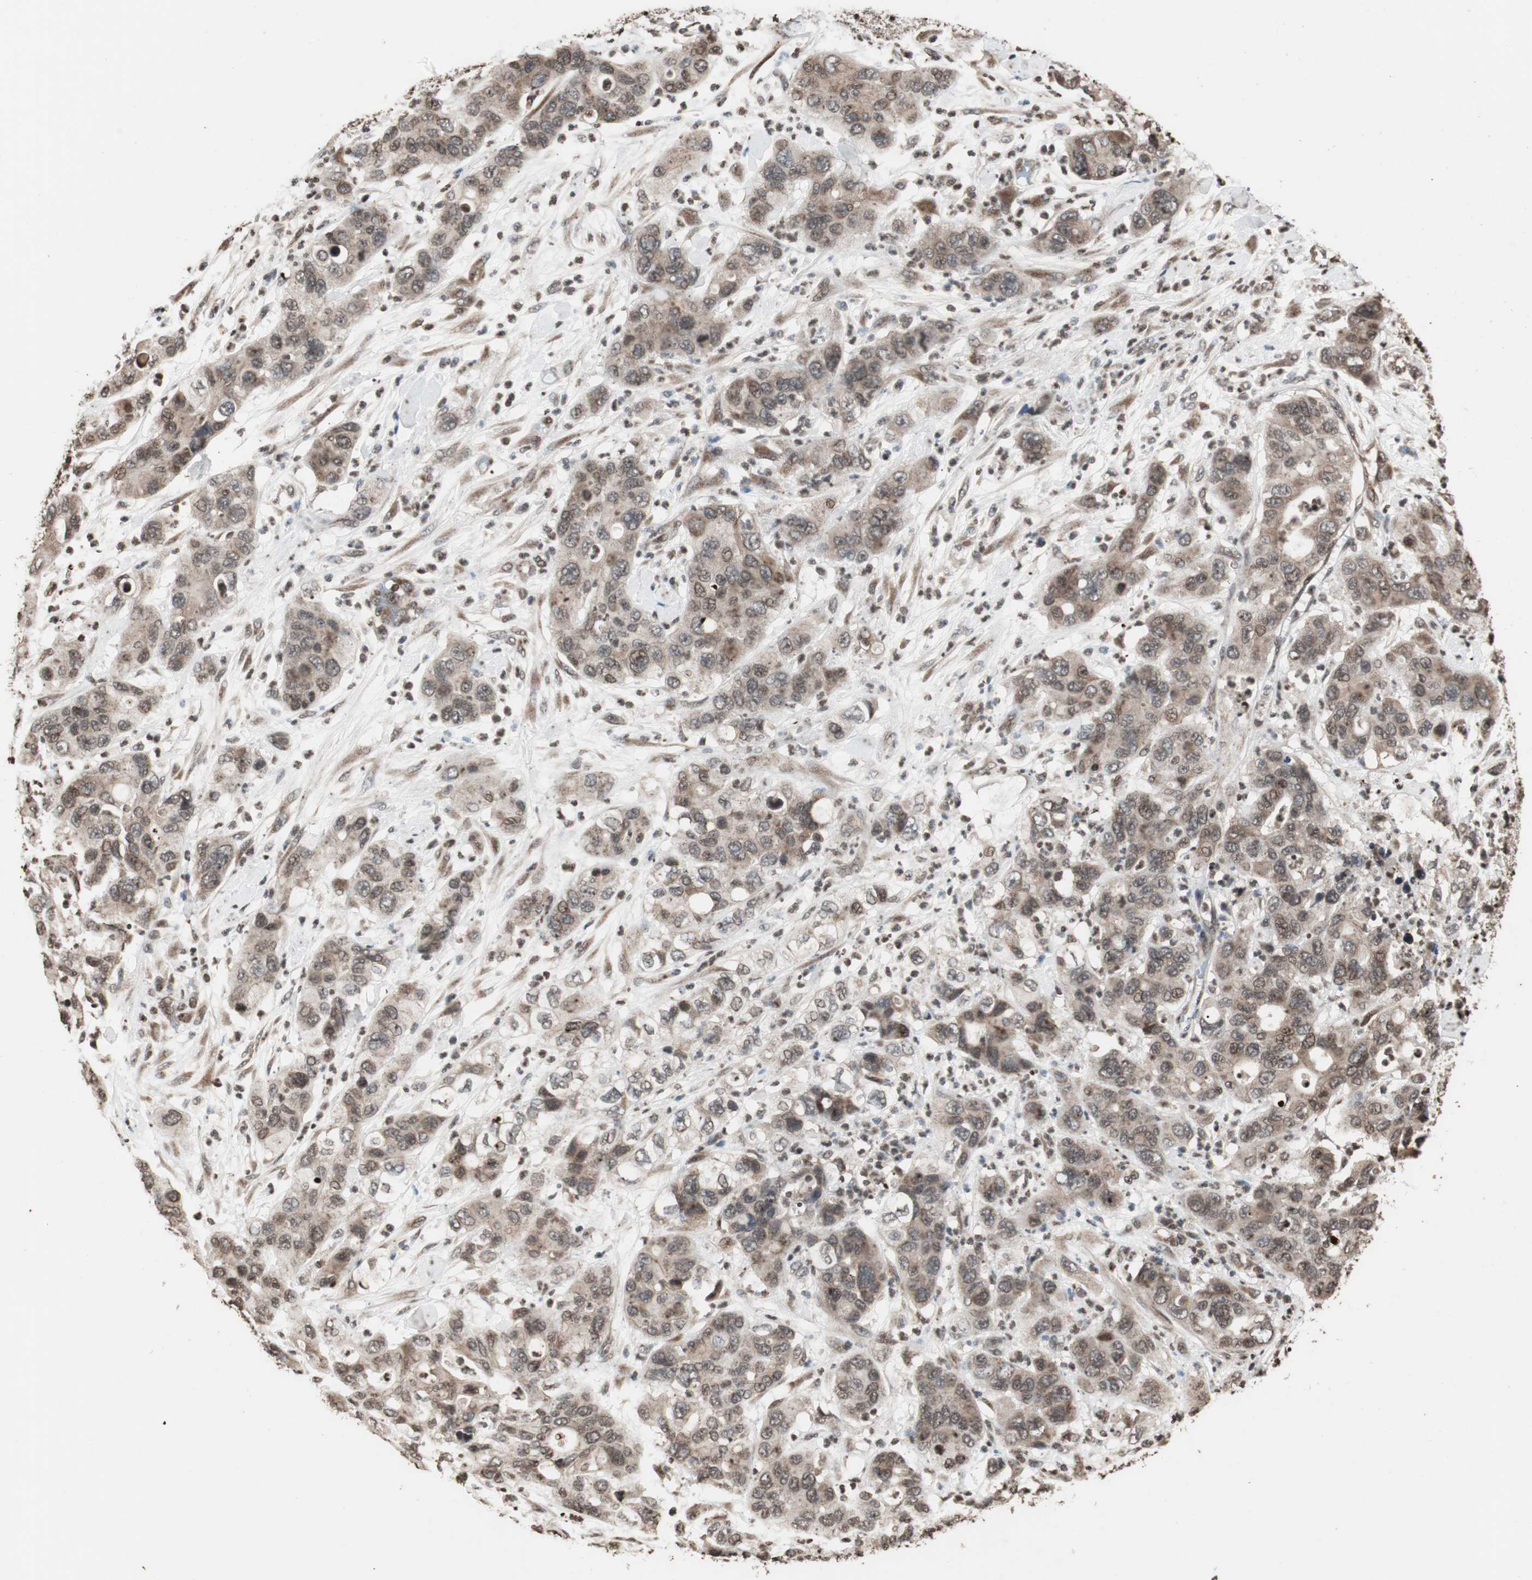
{"staining": {"intensity": "weak", "quantity": "25%-75%", "location": "cytoplasmic/membranous,nuclear"}, "tissue": "pancreatic cancer", "cell_type": "Tumor cells", "image_type": "cancer", "snomed": [{"axis": "morphology", "description": "Adenocarcinoma, NOS"}, {"axis": "topography", "description": "Pancreas"}], "caption": "There is low levels of weak cytoplasmic/membranous and nuclear positivity in tumor cells of pancreatic cancer (adenocarcinoma), as demonstrated by immunohistochemical staining (brown color).", "gene": "ZFC3H1", "patient": {"sex": "female", "age": 71}}